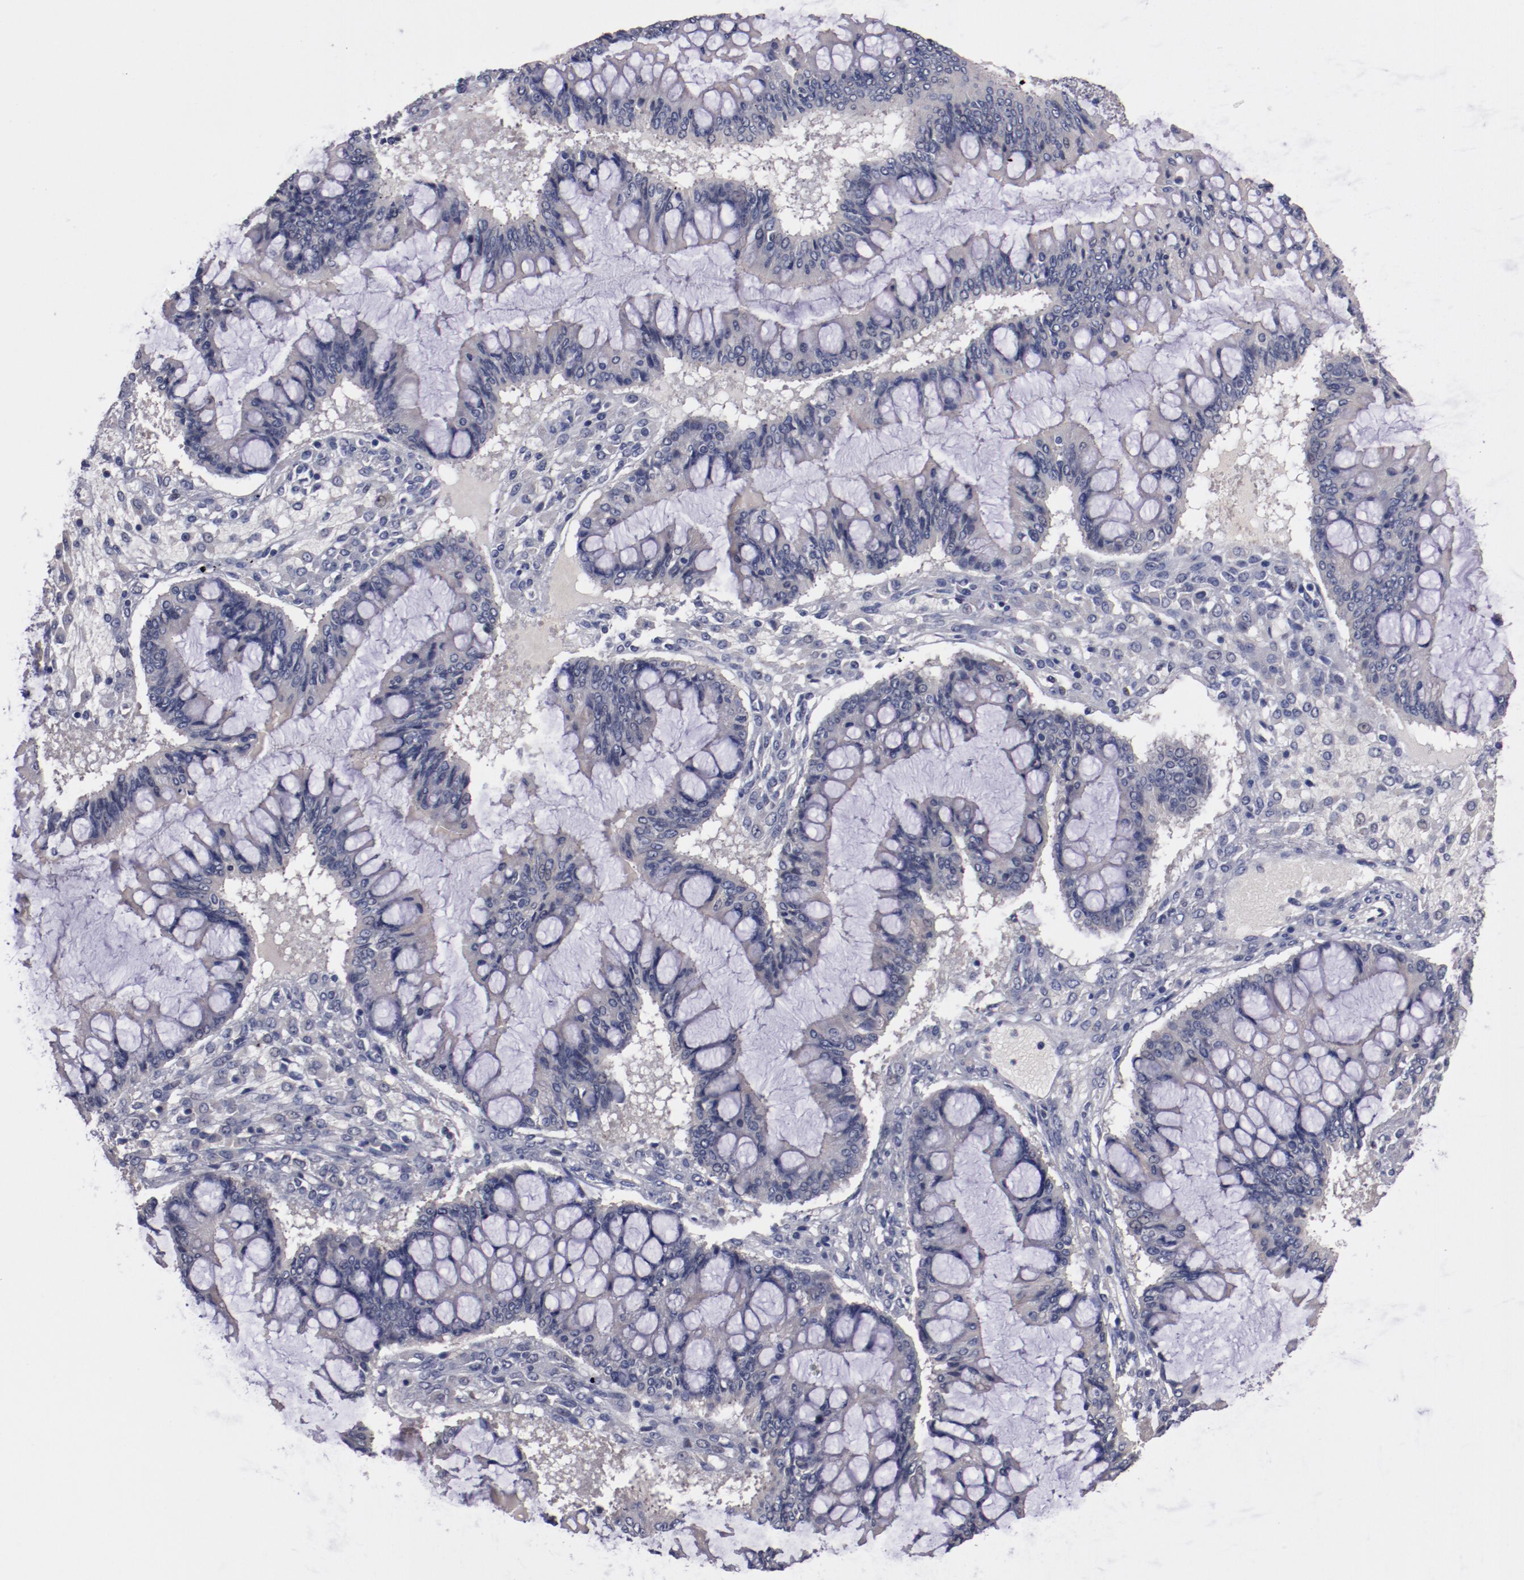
{"staining": {"intensity": "weak", "quantity": "<25%", "location": "cytoplasmic/membranous"}, "tissue": "ovarian cancer", "cell_type": "Tumor cells", "image_type": "cancer", "snomed": [{"axis": "morphology", "description": "Cystadenocarcinoma, mucinous, NOS"}, {"axis": "topography", "description": "Ovary"}], "caption": "Immunohistochemistry (IHC) of human ovarian cancer exhibits no staining in tumor cells. (Brightfield microscopy of DAB IHC at high magnification).", "gene": "FAM81A", "patient": {"sex": "female", "age": 73}}